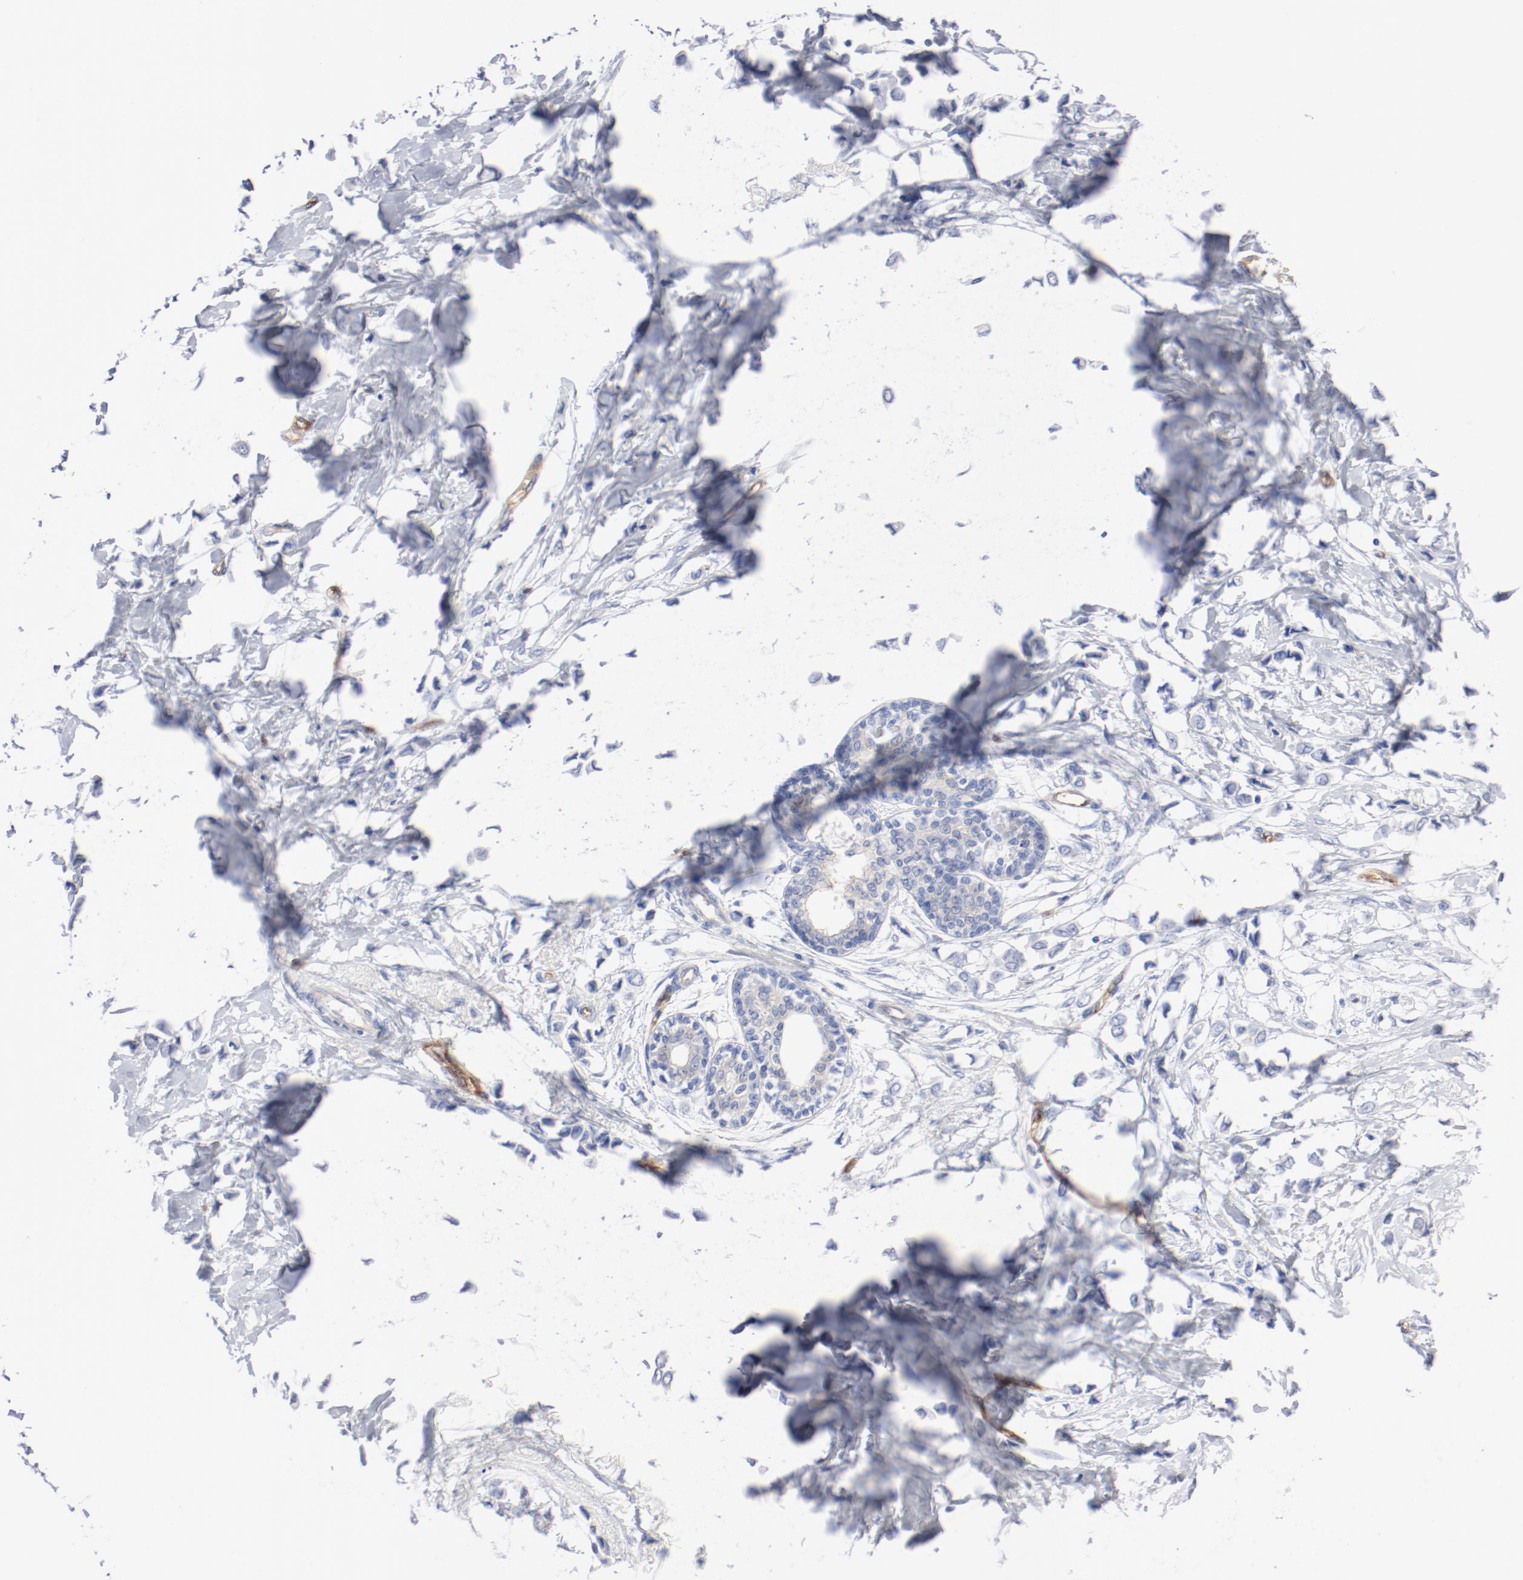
{"staining": {"intensity": "negative", "quantity": "none", "location": "none"}, "tissue": "breast cancer", "cell_type": "Tumor cells", "image_type": "cancer", "snomed": [{"axis": "morphology", "description": "Lobular carcinoma"}, {"axis": "topography", "description": "Breast"}], "caption": "There is no significant staining in tumor cells of breast lobular carcinoma.", "gene": "SHANK3", "patient": {"sex": "female", "age": 51}}